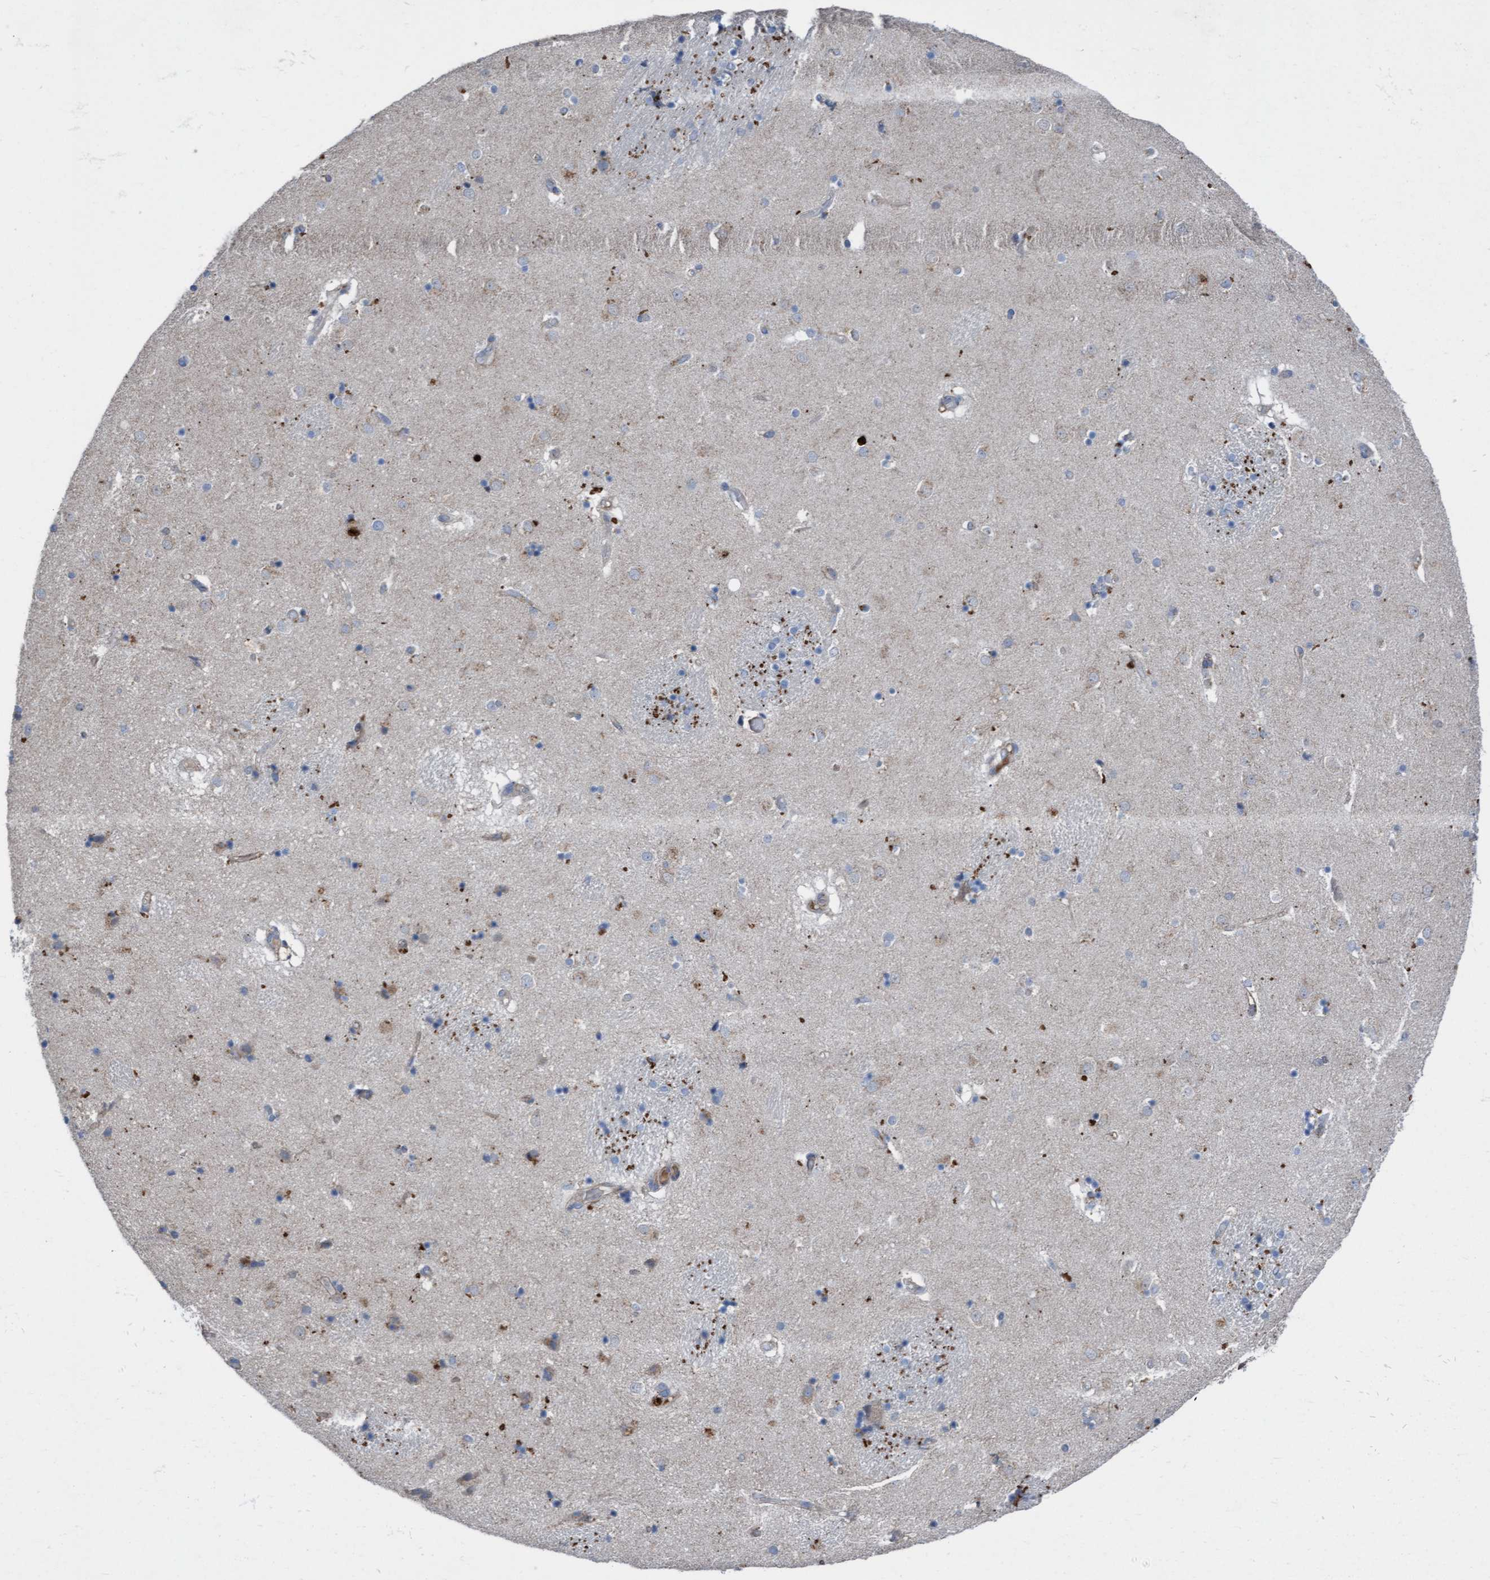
{"staining": {"intensity": "weak", "quantity": "<25%", "location": "cytoplasmic/membranous"}, "tissue": "caudate", "cell_type": "Glial cells", "image_type": "normal", "snomed": [{"axis": "morphology", "description": "Normal tissue, NOS"}, {"axis": "topography", "description": "Lateral ventricle wall"}], "caption": "The photomicrograph exhibits no significant positivity in glial cells of caudate.", "gene": "KLHL26", "patient": {"sex": "male", "age": 70}}